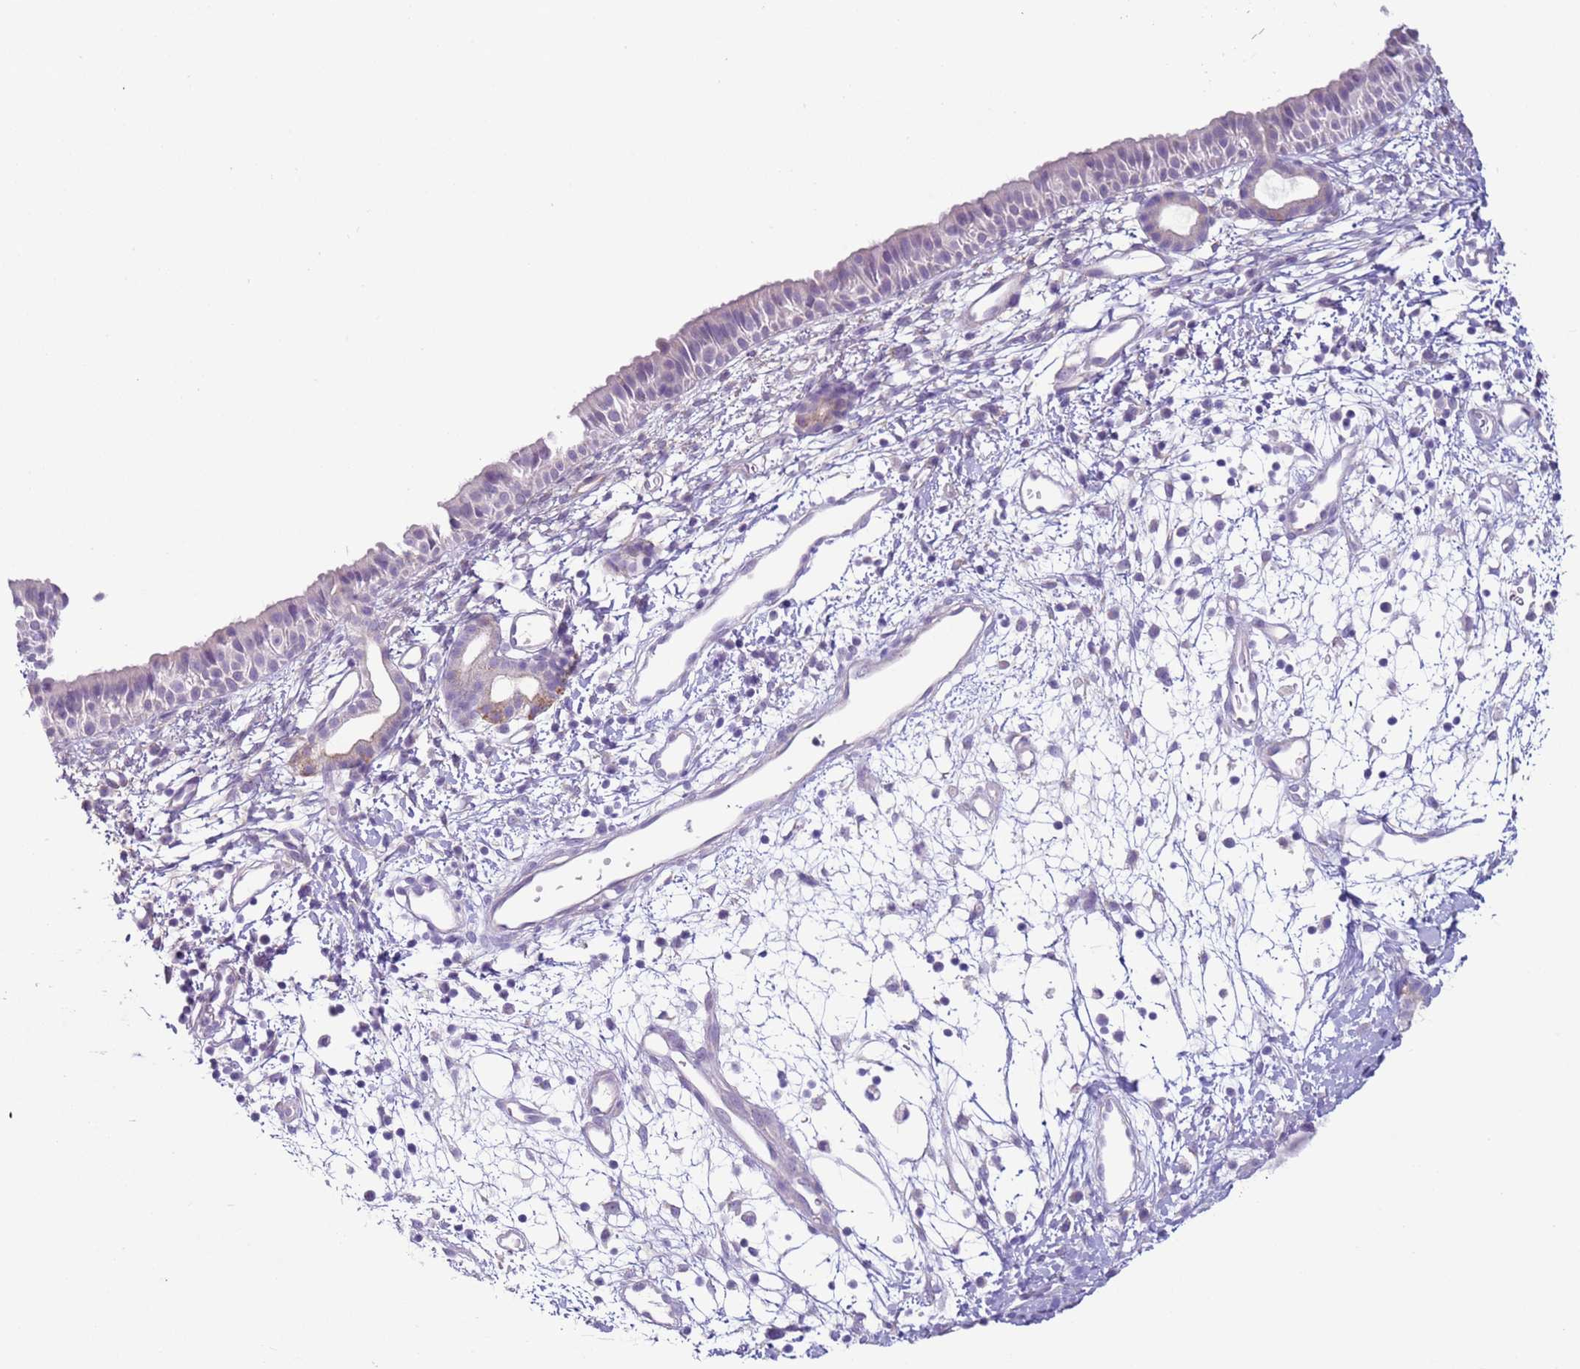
{"staining": {"intensity": "negative", "quantity": "none", "location": "none"}, "tissue": "nasopharynx", "cell_type": "Respiratory epithelial cells", "image_type": "normal", "snomed": [{"axis": "morphology", "description": "Normal tissue, NOS"}, {"axis": "topography", "description": "Nasopharynx"}], "caption": "High power microscopy photomicrograph of an IHC micrograph of benign nasopharynx, revealing no significant positivity in respiratory epithelial cells.", "gene": "NPAP1", "patient": {"sex": "male", "age": 22}}